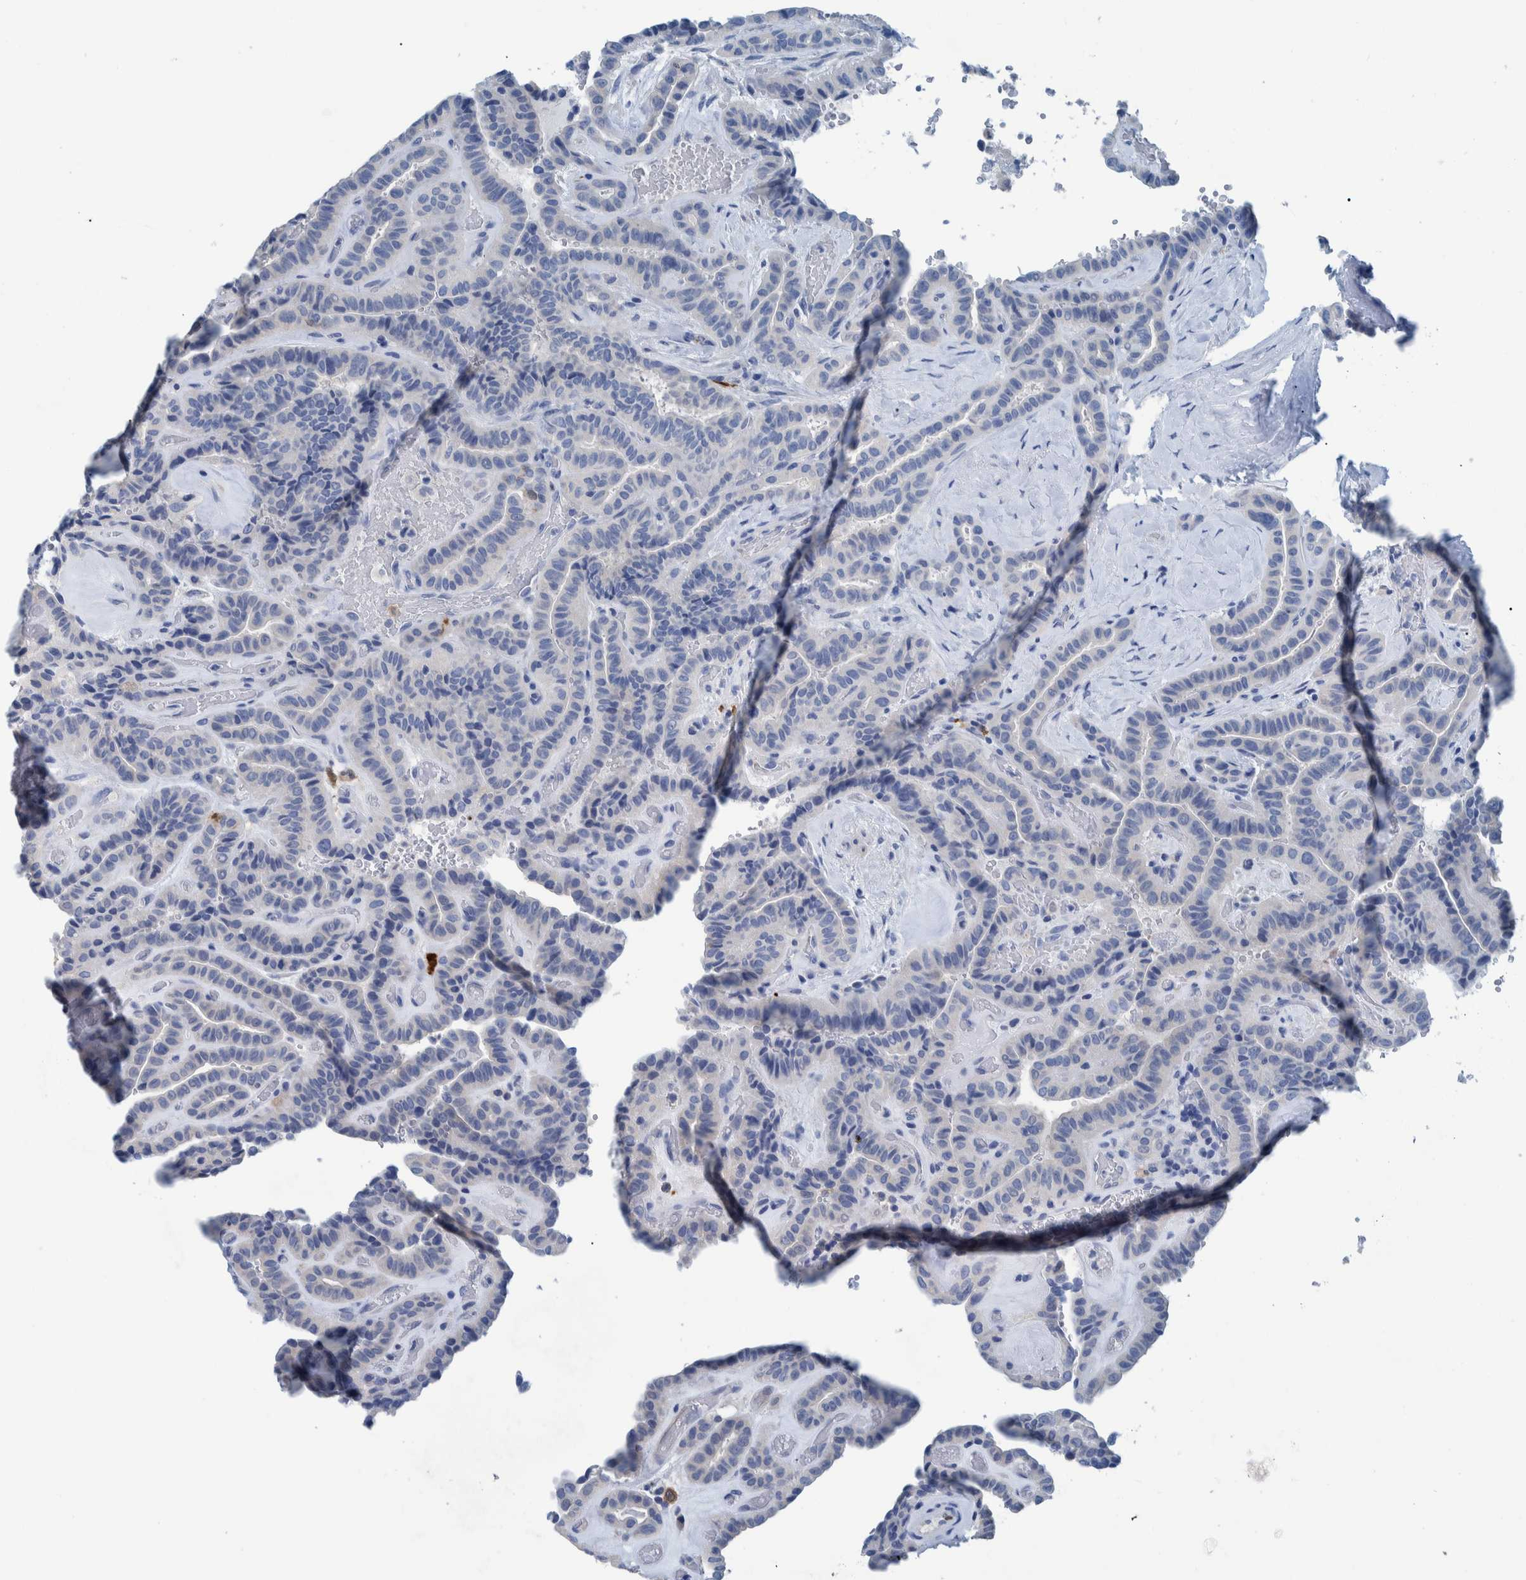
{"staining": {"intensity": "negative", "quantity": "none", "location": "none"}, "tissue": "thyroid cancer", "cell_type": "Tumor cells", "image_type": "cancer", "snomed": [{"axis": "morphology", "description": "Papillary adenocarcinoma, NOS"}, {"axis": "topography", "description": "Thyroid gland"}], "caption": "Protein analysis of thyroid cancer (papillary adenocarcinoma) reveals no significant expression in tumor cells.", "gene": "IDO1", "patient": {"sex": "male", "age": 77}}